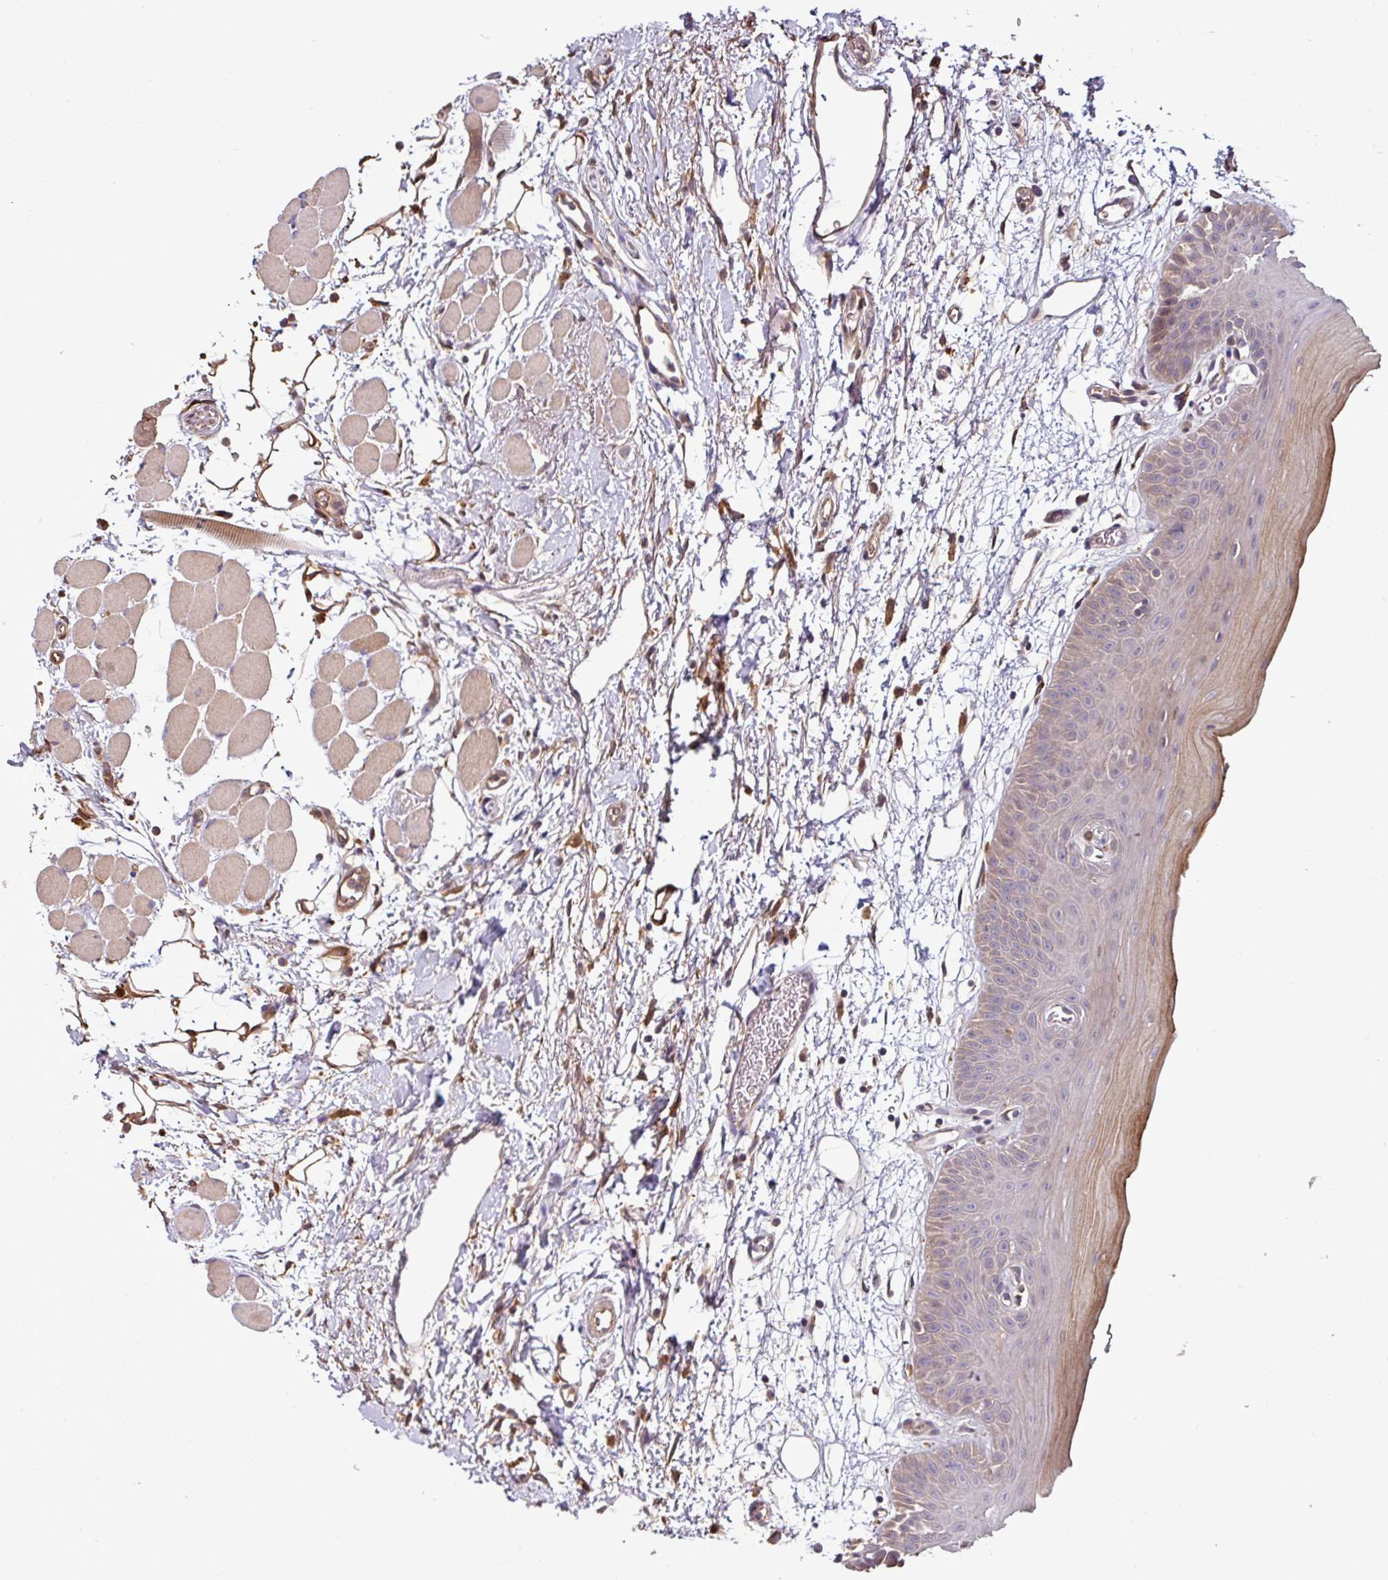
{"staining": {"intensity": "moderate", "quantity": "25%-75%", "location": "cytoplasmic/membranous"}, "tissue": "oral mucosa", "cell_type": "Squamous epithelial cells", "image_type": "normal", "snomed": [{"axis": "morphology", "description": "Normal tissue, NOS"}, {"axis": "topography", "description": "Oral tissue"}, {"axis": "topography", "description": "Tounge, NOS"}], "caption": "The photomicrograph demonstrates staining of benign oral mucosa, revealing moderate cytoplasmic/membranous protein staining (brown color) within squamous epithelial cells.", "gene": "GNPDA1", "patient": {"sex": "female", "age": 59}}